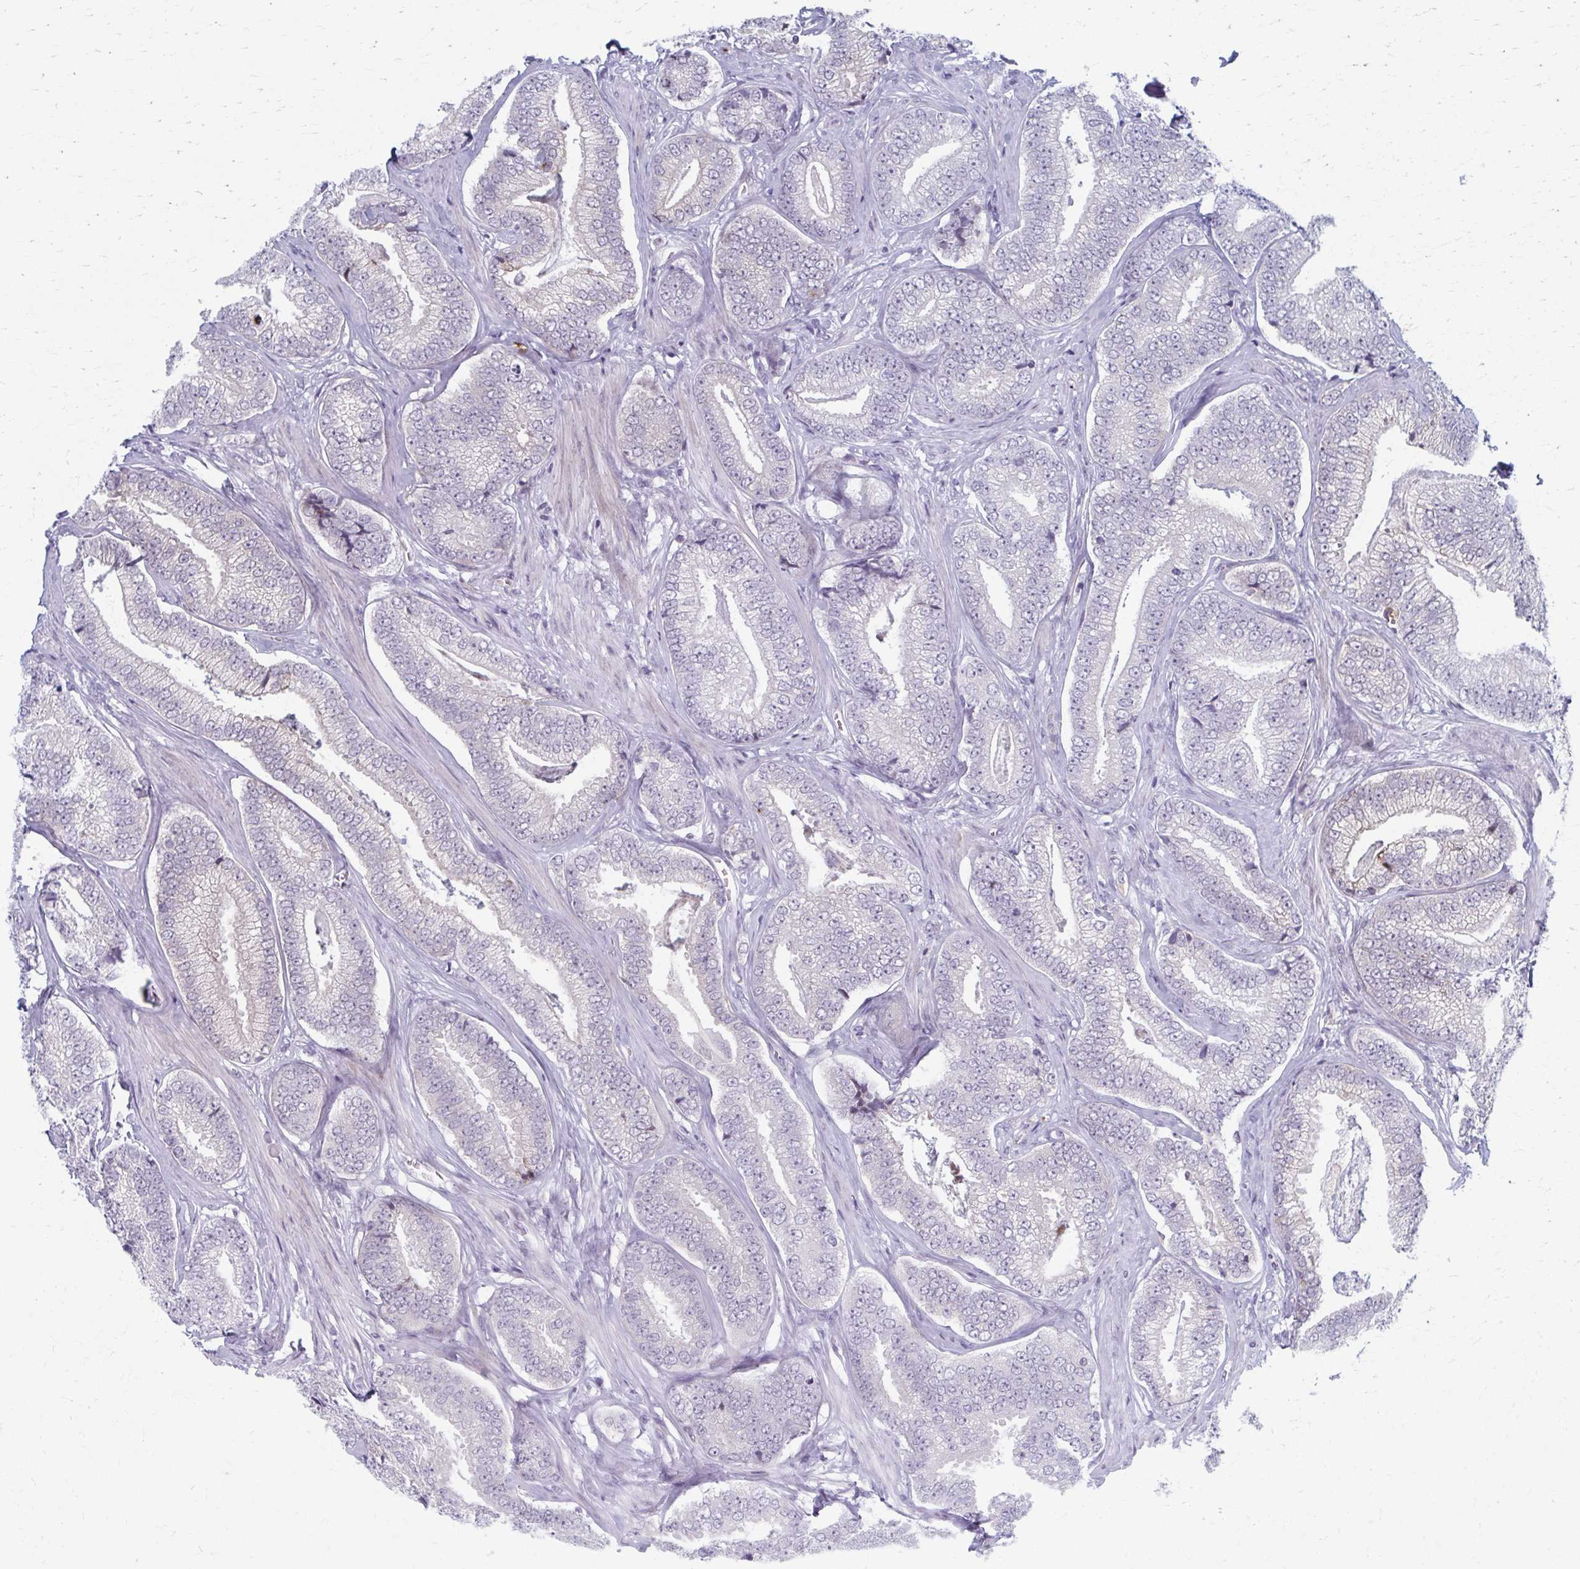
{"staining": {"intensity": "negative", "quantity": "none", "location": "none"}, "tissue": "prostate cancer", "cell_type": "Tumor cells", "image_type": "cancer", "snomed": [{"axis": "morphology", "description": "Adenocarcinoma, Low grade"}, {"axis": "topography", "description": "Prostate"}], "caption": "High magnification brightfield microscopy of prostate cancer stained with DAB (3,3'-diaminobenzidine) (brown) and counterstained with hematoxylin (blue): tumor cells show no significant staining.", "gene": "ABHD16B", "patient": {"sex": "male", "age": 63}}